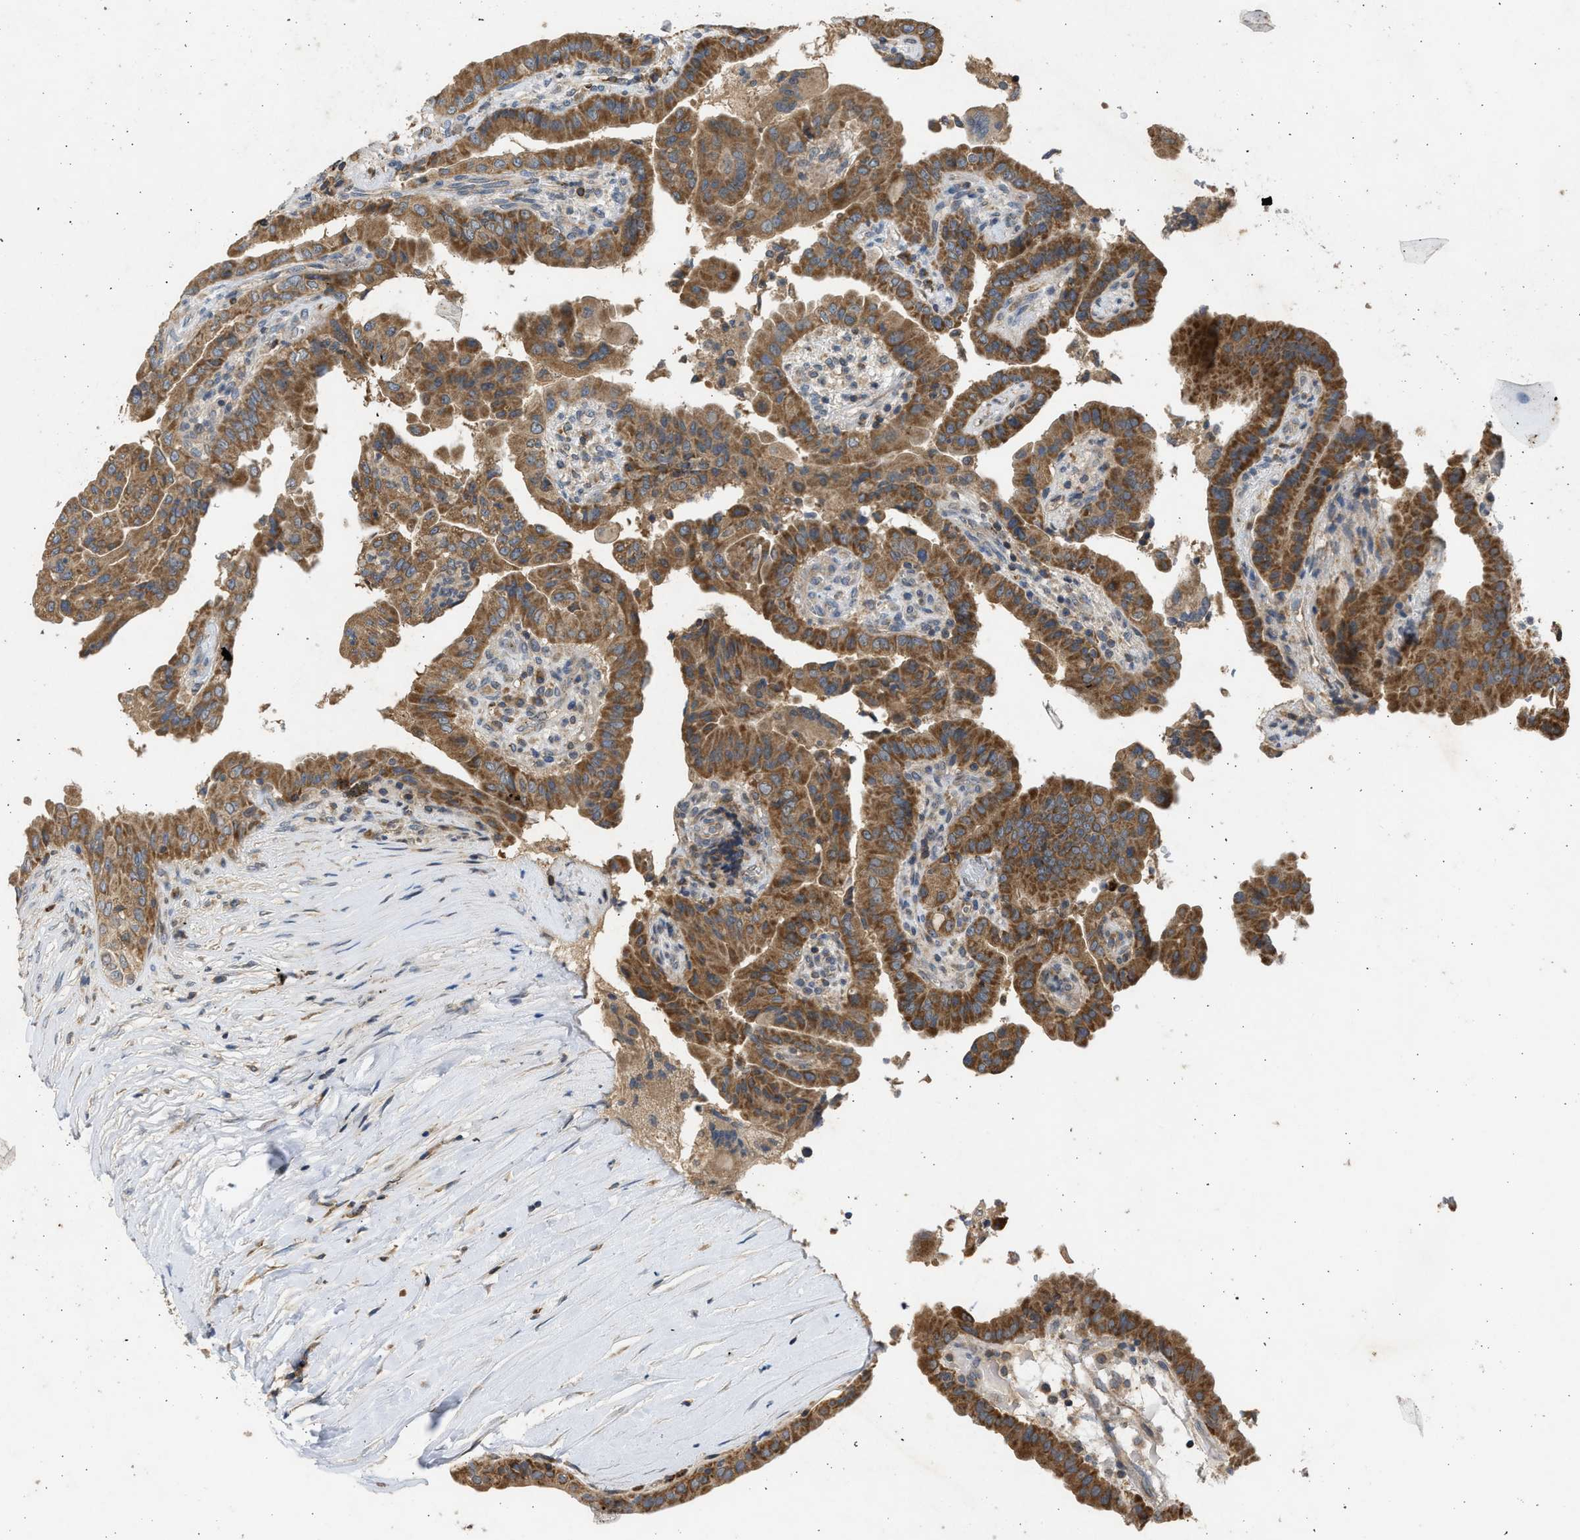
{"staining": {"intensity": "strong", "quantity": ">75%", "location": "cytoplasmic/membranous"}, "tissue": "thyroid cancer", "cell_type": "Tumor cells", "image_type": "cancer", "snomed": [{"axis": "morphology", "description": "Papillary adenocarcinoma, NOS"}, {"axis": "topography", "description": "Thyroid gland"}], "caption": "Papillary adenocarcinoma (thyroid) was stained to show a protein in brown. There is high levels of strong cytoplasmic/membranous positivity in about >75% of tumor cells. Using DAB (3,3'-diaminobenzidine) (brown) and hematoxylin (blue) stains, captured at high magnification using brightfield microscopy.", "gene": "CYP1A1", "patient": {"sex": "male", "age": 33}}